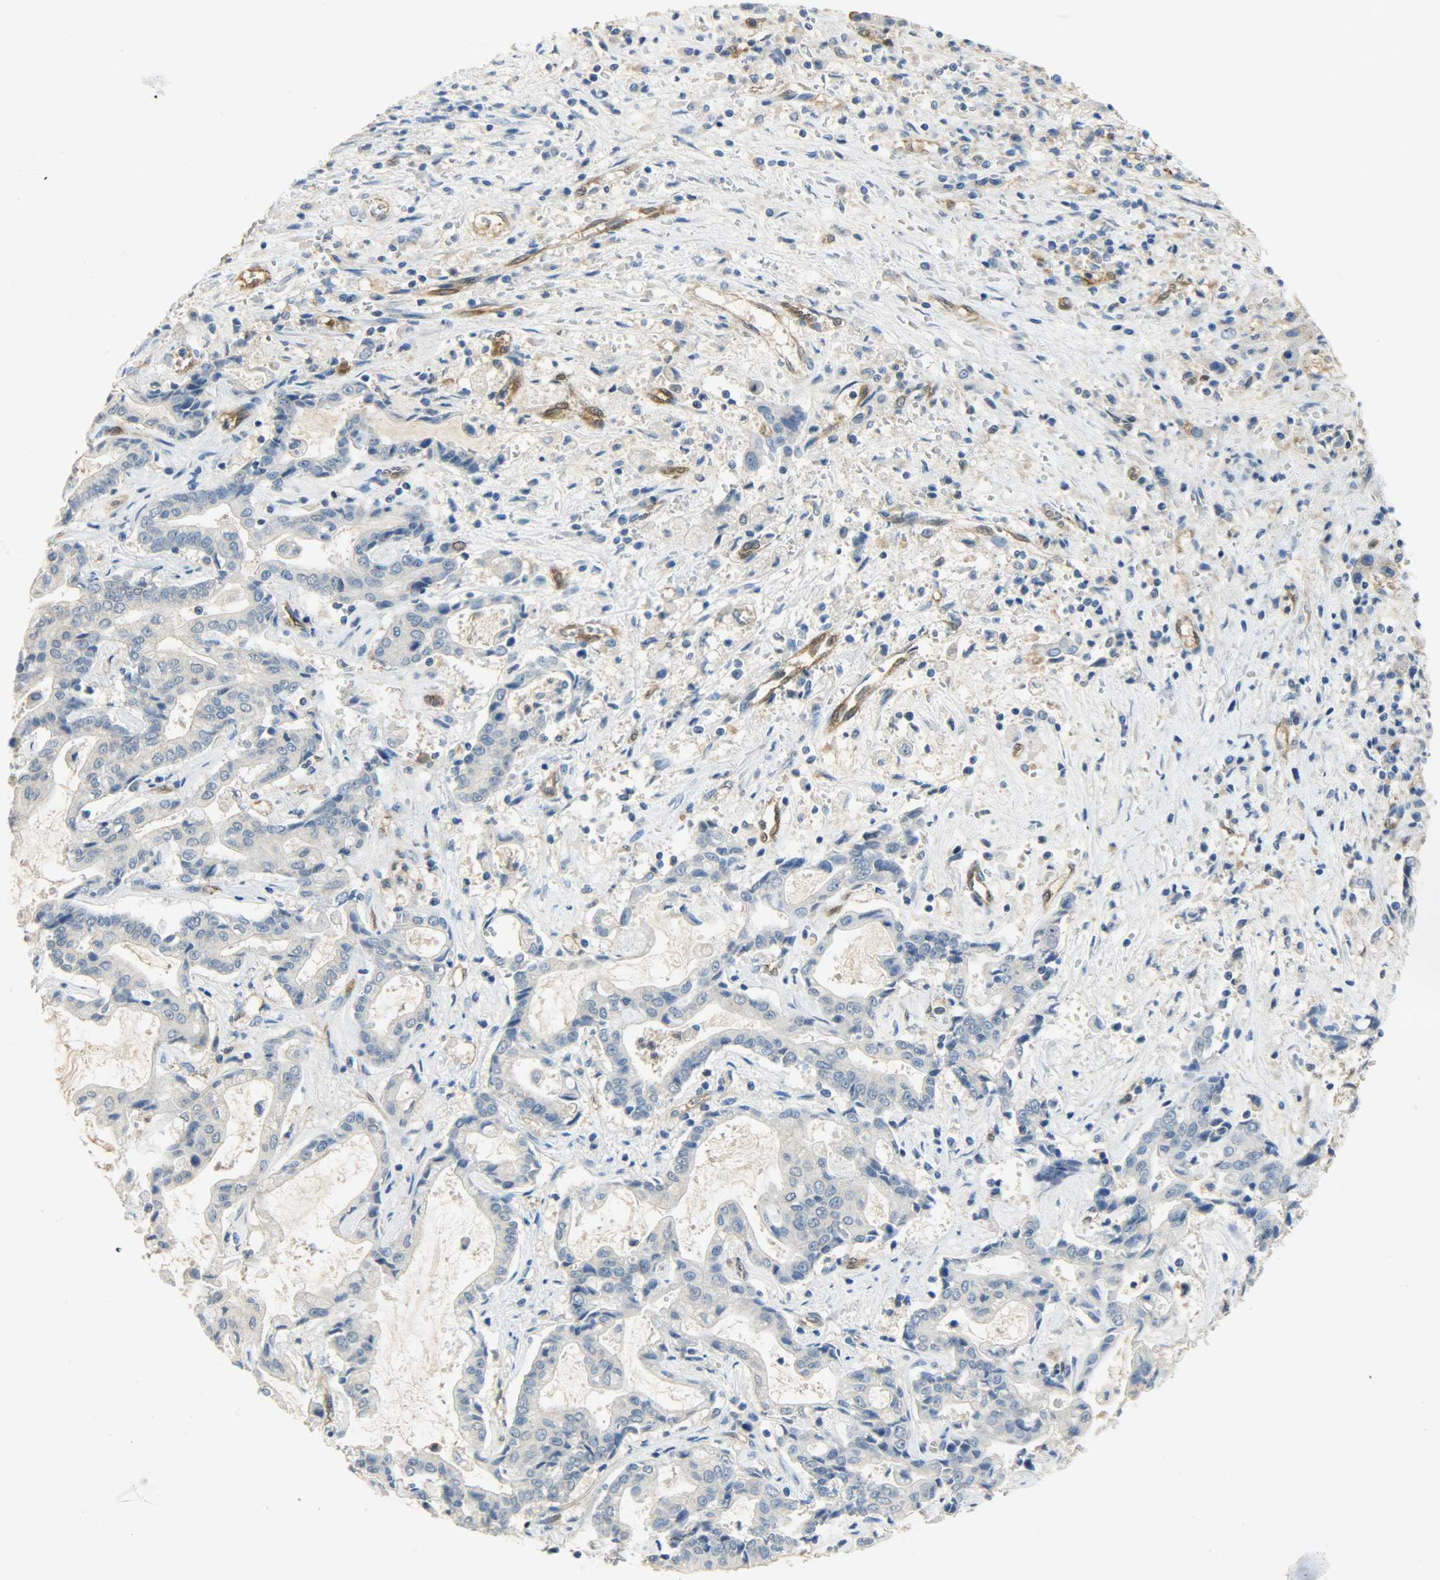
{"staining": {"intensity": "negative", "quantity": "none", "location": "none"}, "tissue": "liver cancer", "cell_type": "Tumor cells", "image_type": "cancer", "snomed": [{"axis": "morphology", "description": "Carcinoma, Hepatocellular, NOS"}, {"axis": "topography", "description": "Liver"}], "caption": "Immunohistochemistry image of human liver hepatocellular carcinoma stained for a protein (brown), which shows no expression in tumor cells.", "gene": "FKBP1A", "patient": {"sex": "female", "age": 58}}